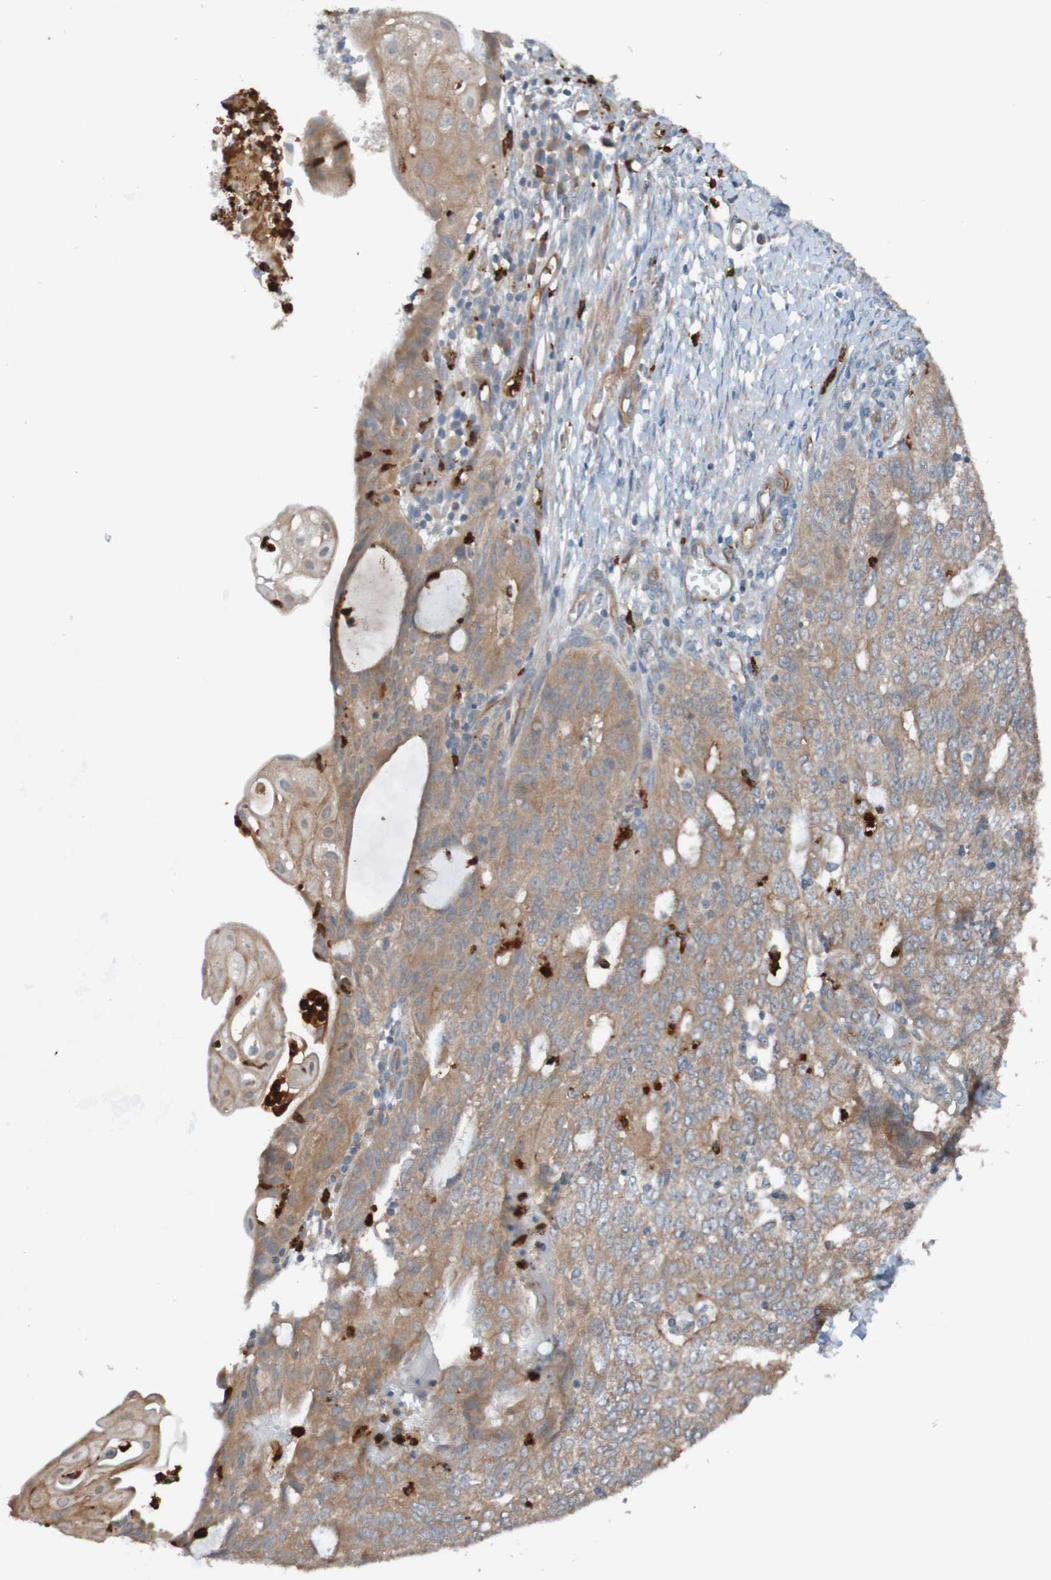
{"staining": {"intensity": "moderate", "quantity": ">75%", "location": "cytoplasmic/membranous"}, "tissue": "endometrial cancer", "cell_type": "Tumor cells", "image_type": "cancer", "snomed": [{"axis": "morphology", "description": "Adenocarcinoma, NOS"}, {"axis": "topography", "description": "Endometrium"}], "caption": "Endometrial adenocarcinoma stained for a protein demonstrates moderate cytoplasmic/membranous positivity in tumor cells.", "gene": "ST8SIA6", "patient": {"sex": "female", "age": 32}}